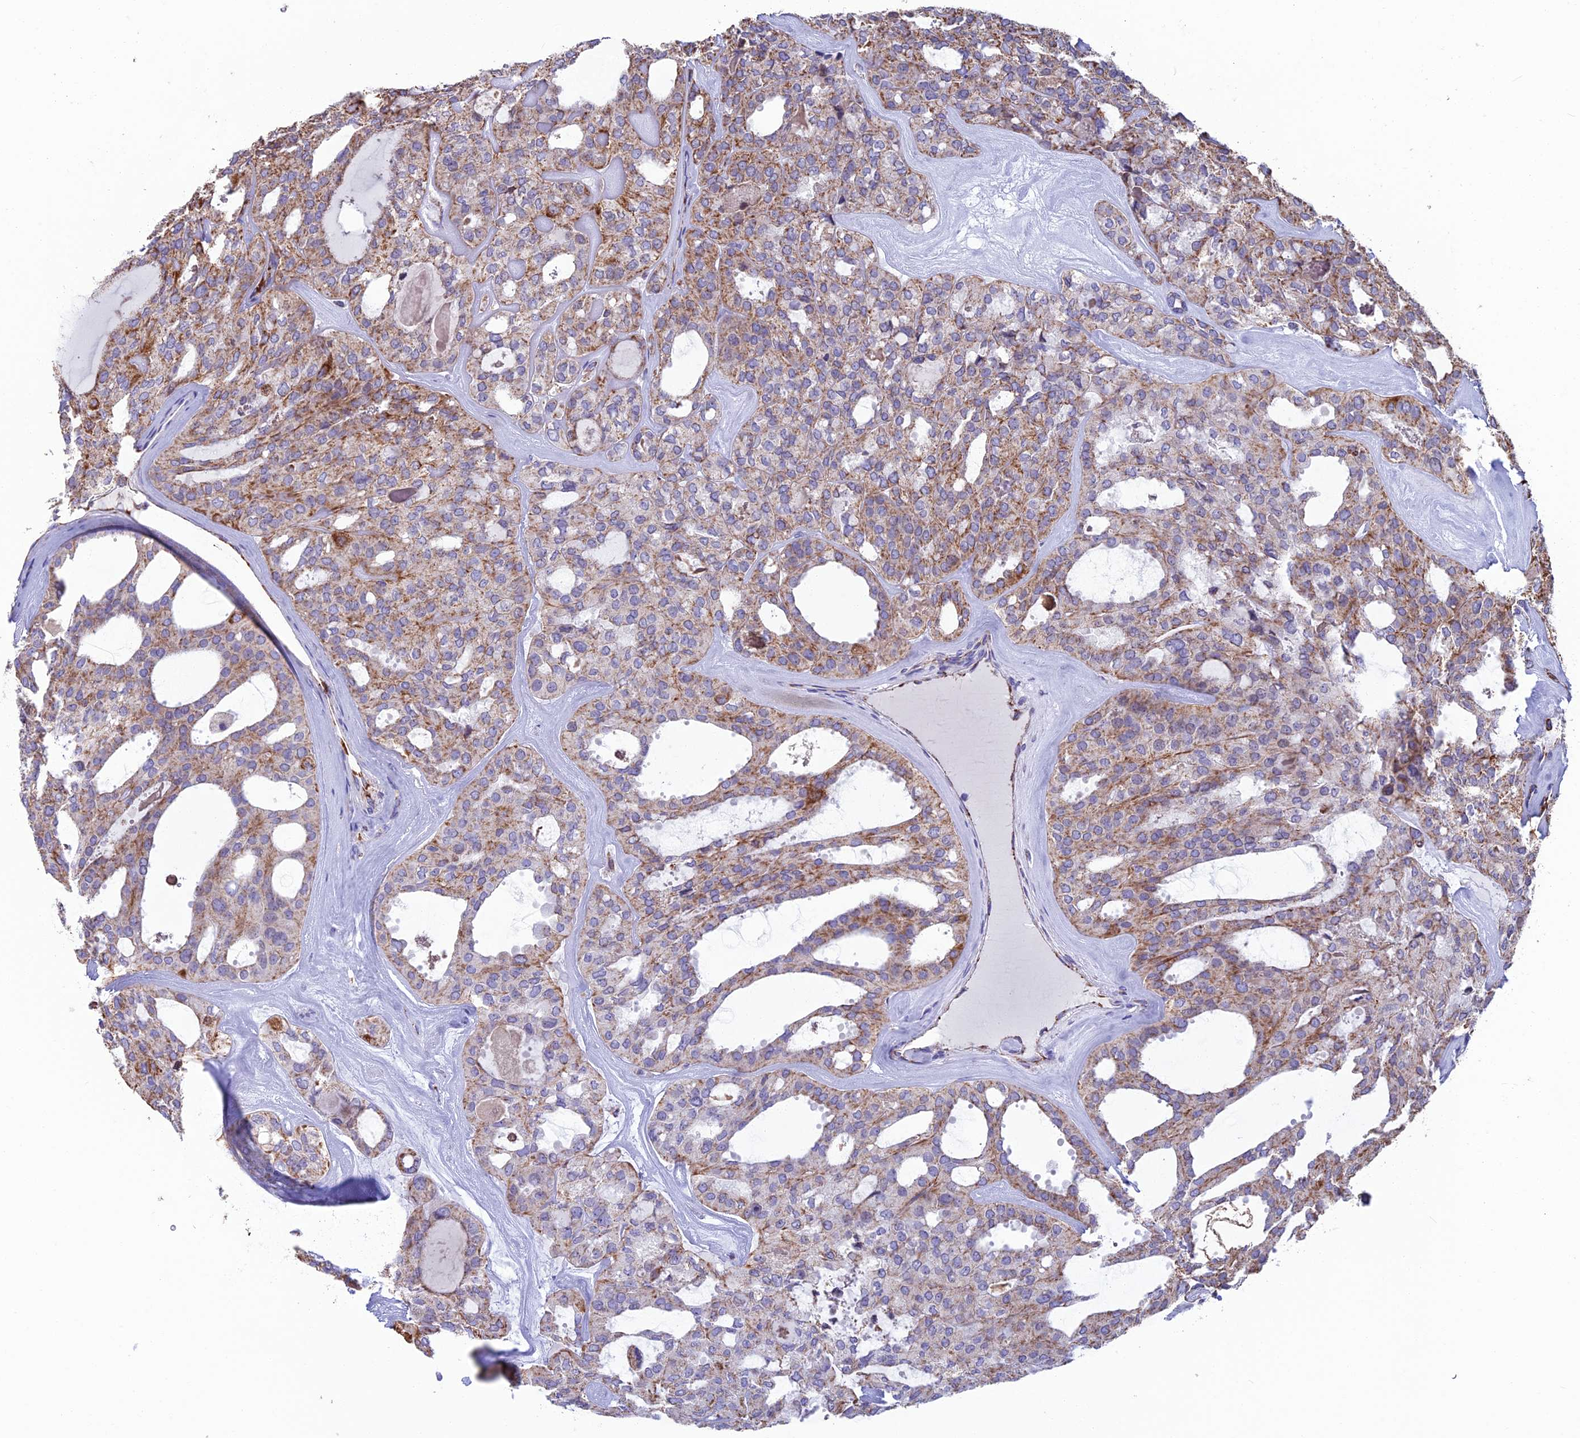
{"staining": {"intensity": "moderate", "quantity": "25%-75%", "location": "cytoplasmic/membranous"}, "tissue": "thyroid cancer", "cell_type": "Tumor cells", "image_type": "cancer", "snomed": [{"axis": "morphology", "description": "Follicular adenoma carcinoma, NOS"}, {"axis": "topography", "description": "Thyroid gland"}], "caption": "Thyroid follicular adenoma carcinoma tissue demonstrates moderate cytoplasmic/membranous staining in about 25%-75% of tumor cells", "gene": "CS", "patient": {"sex": "male", "age": 75}}